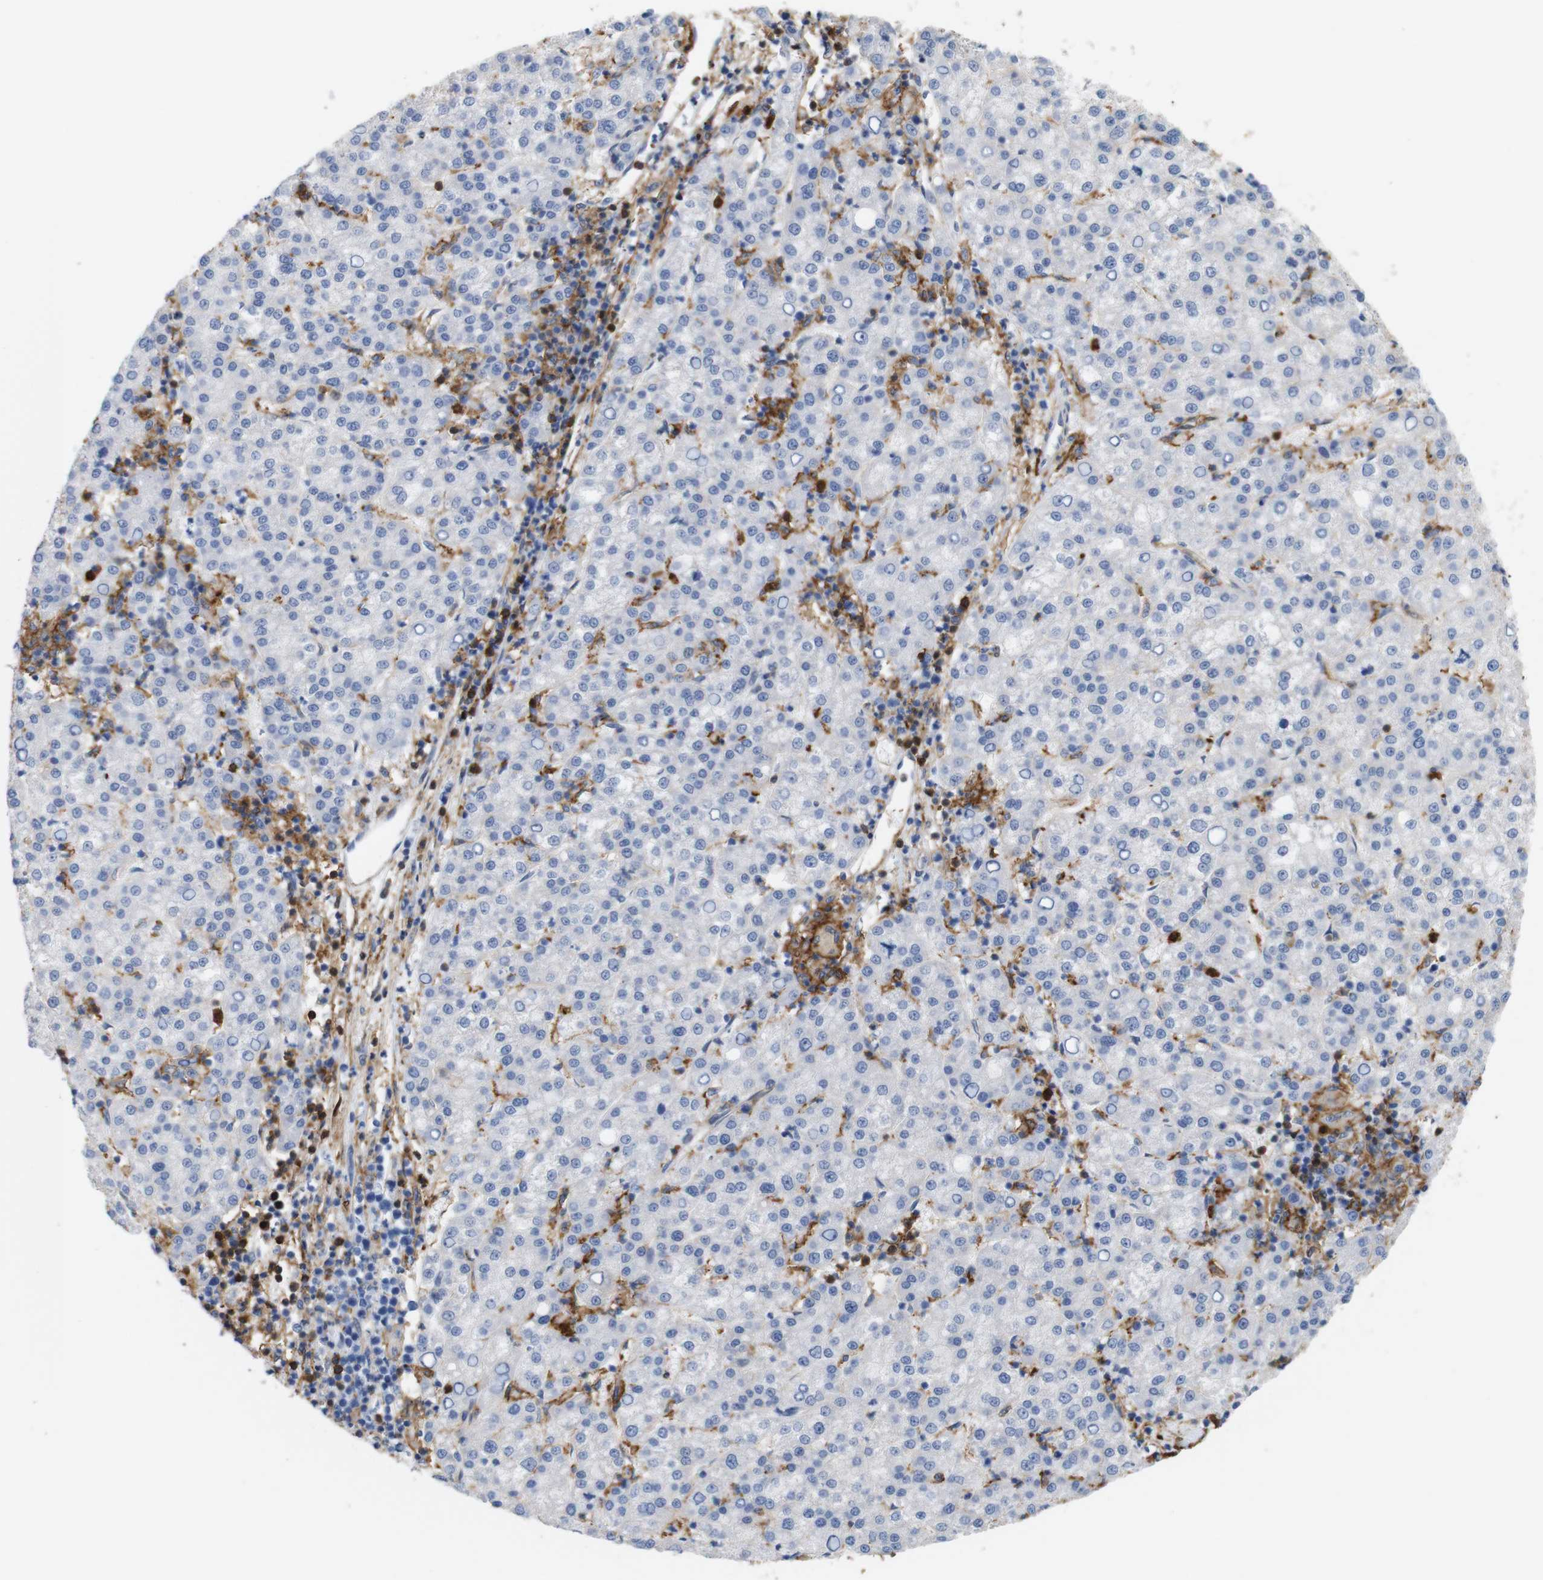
{"staining": {"intensity": "negative", "quantity": "none", "location": "none"}, "tissue": "liver cancer", "cell_type": "Tumor cells", "image_type": "cancer", "snomed": [{"axis": "morphology", "description": "Carcinoma, Hepatocellular, NOS"}, {"axis": "topography", "description": "Liver"}], "caption": "Immunohistochemistry (IHC) of human hepatocellular carcinoma (liver) exhibits no expression in tumor cells.", "gene": "ANXA1", "patient": {"sex": "female", "age": 58}}